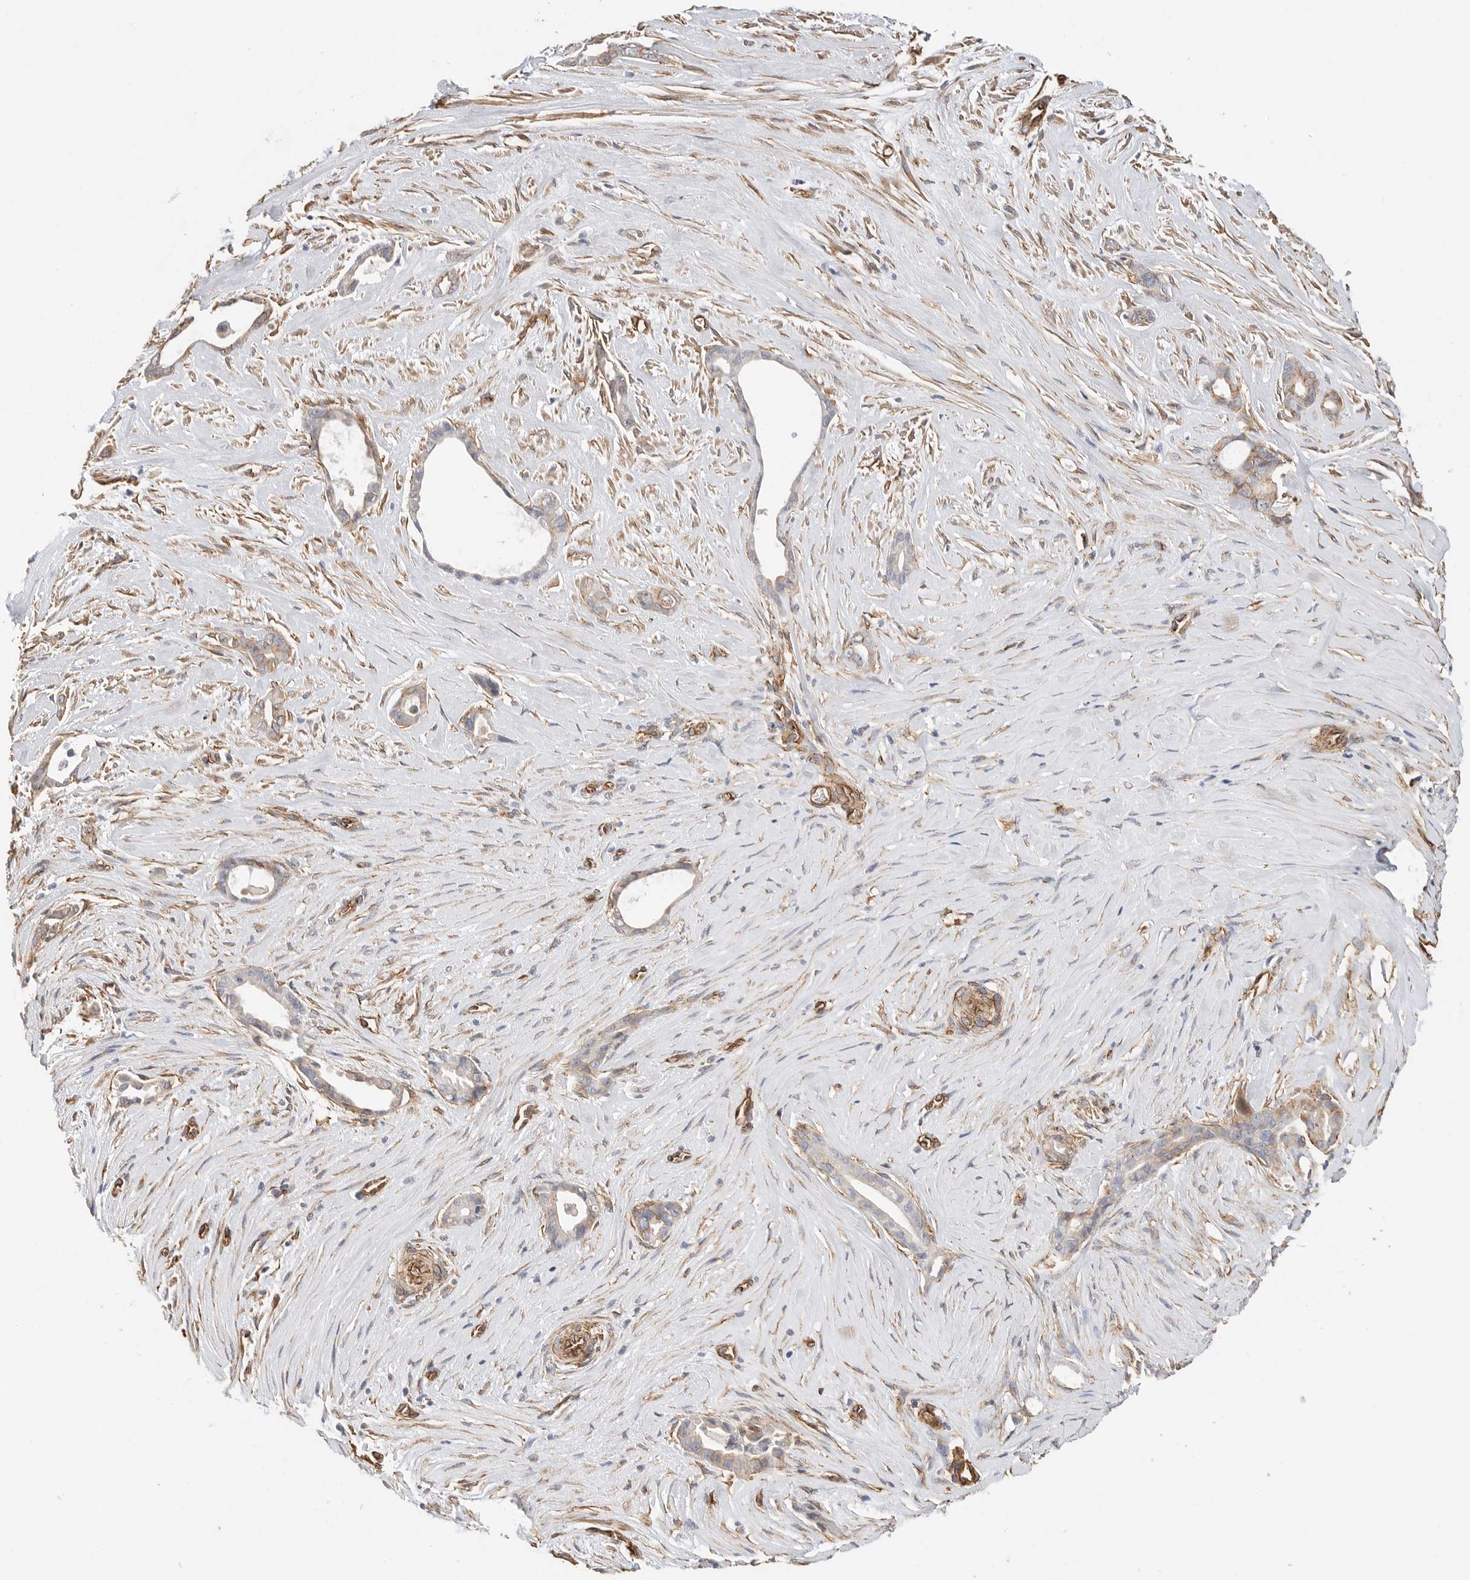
{"staining": {"intensity": "negative", "quantity": "none", "location": "none"}, "tissue": "liver cancer", "cell_type": "Tumor cells", "image_type": "cancer", "snomed": [{"axis": "morphology", "description": "Cholangiocarcinoma"}, {"axis": "topography", "description": "Liver"}], "caption": "This is an immunohistochemistry (IHC) micrograph of cholangiocarcinoma (liver). There is no staining in tumor cells.", "gene": "JMJD4", "patient": {"sex": "female", "age": 55}}